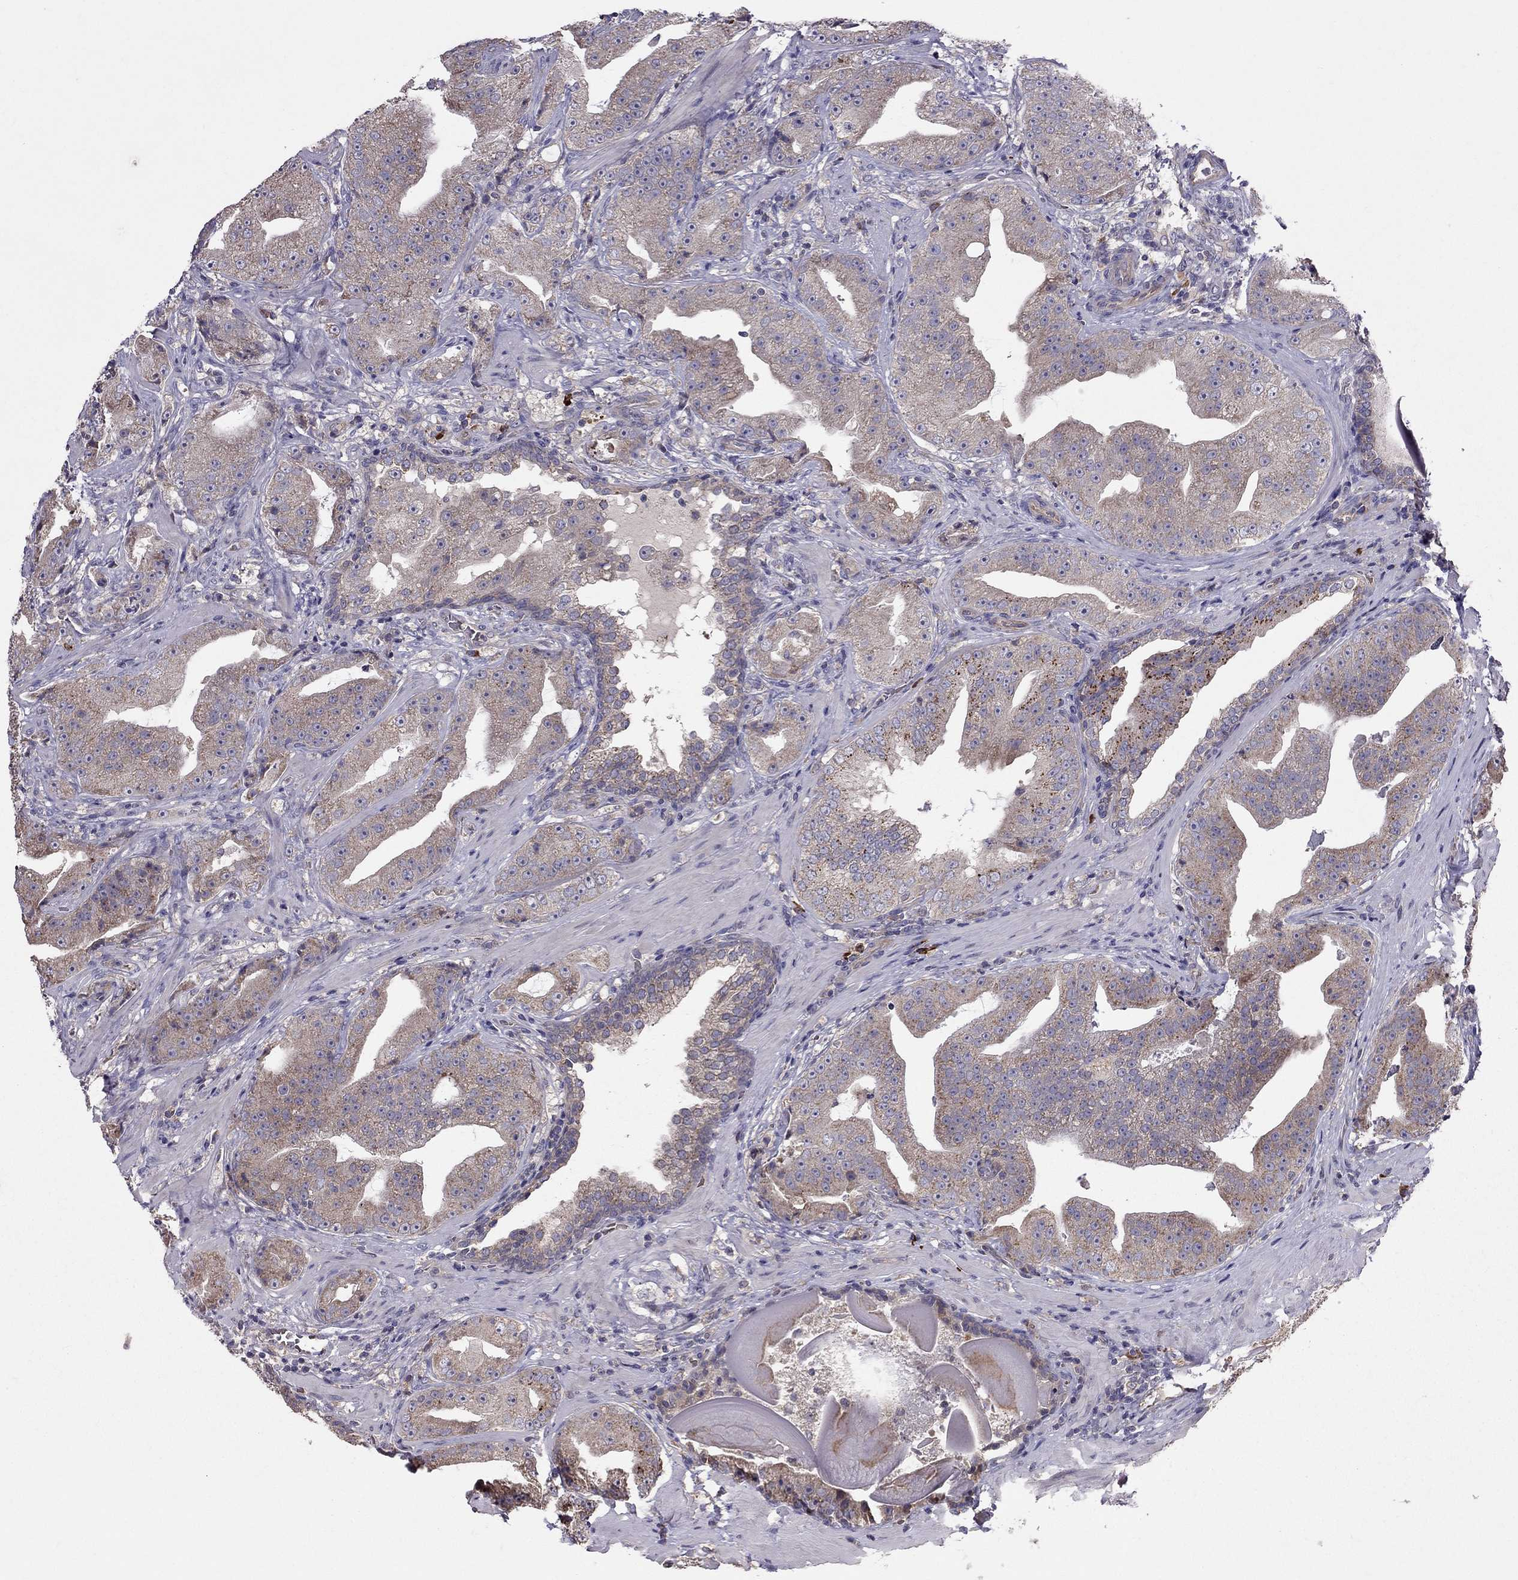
{"staining": {"intensity": "weak", "quantity": ">75%", "location": "cytoplasmic/membranous"}, "tissue": "prostate cancer", "cell_type": "Tumor cells", "image_type": "cancer", "snomed": [{"axis": "morphology", "description": "Adenocarcinoma, Low grade"}, {"axis": "topography", "description": "Prostate"}], "caption": "Prostate low-grade adenocarcinoma was stained to show a protein in brown. There is low levels of weak cytoplasmic/membranous expression in approximately >75% of tumor cells. (IHC, brightfield microscopy, high magnification).", "gene": "PIK3CG", "patient": {"sex": "male", "age": 62}}